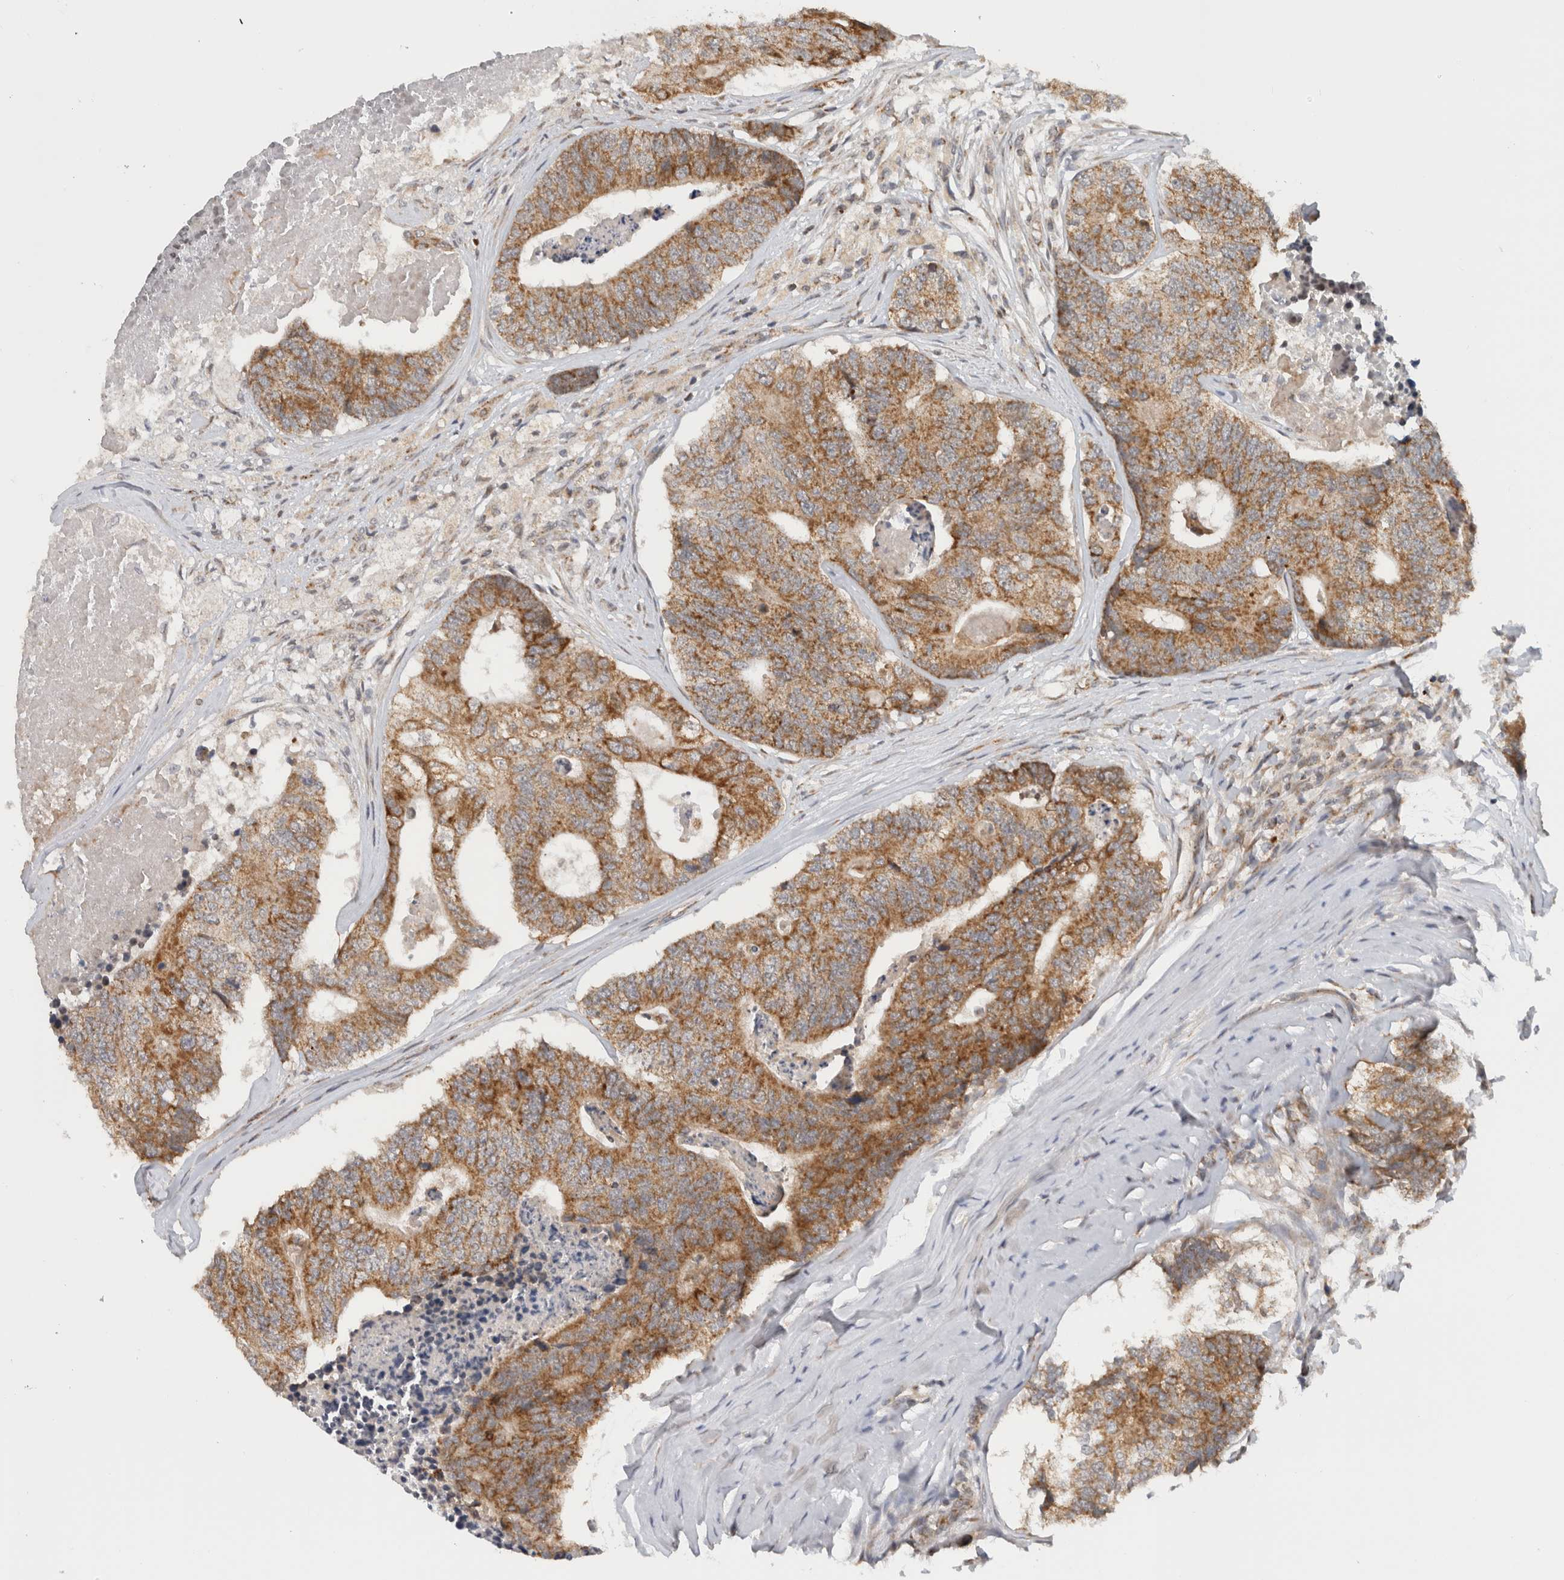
{"staining": {"intensity": "moderate", "quantity": ">75%", "location": "cytoplasmic/membranous"}, "tissue": "colorectal cancer", "cell_type": "Tumor cells", "image_type": "cancer", "snomed": [{"axis": "morphology", "description": "Adenocarcinoma, NOS"}, {"axis": "topography", "description": "Colon"}], "caption": "Colorectal cancer was stained to show a protein in brown. There is medium levels of moderate cytoplasmic/membranous positivity in about >75% of tumor cells.", "gene": "CMC2", "patient": {"sex": "female", "age": 67}}